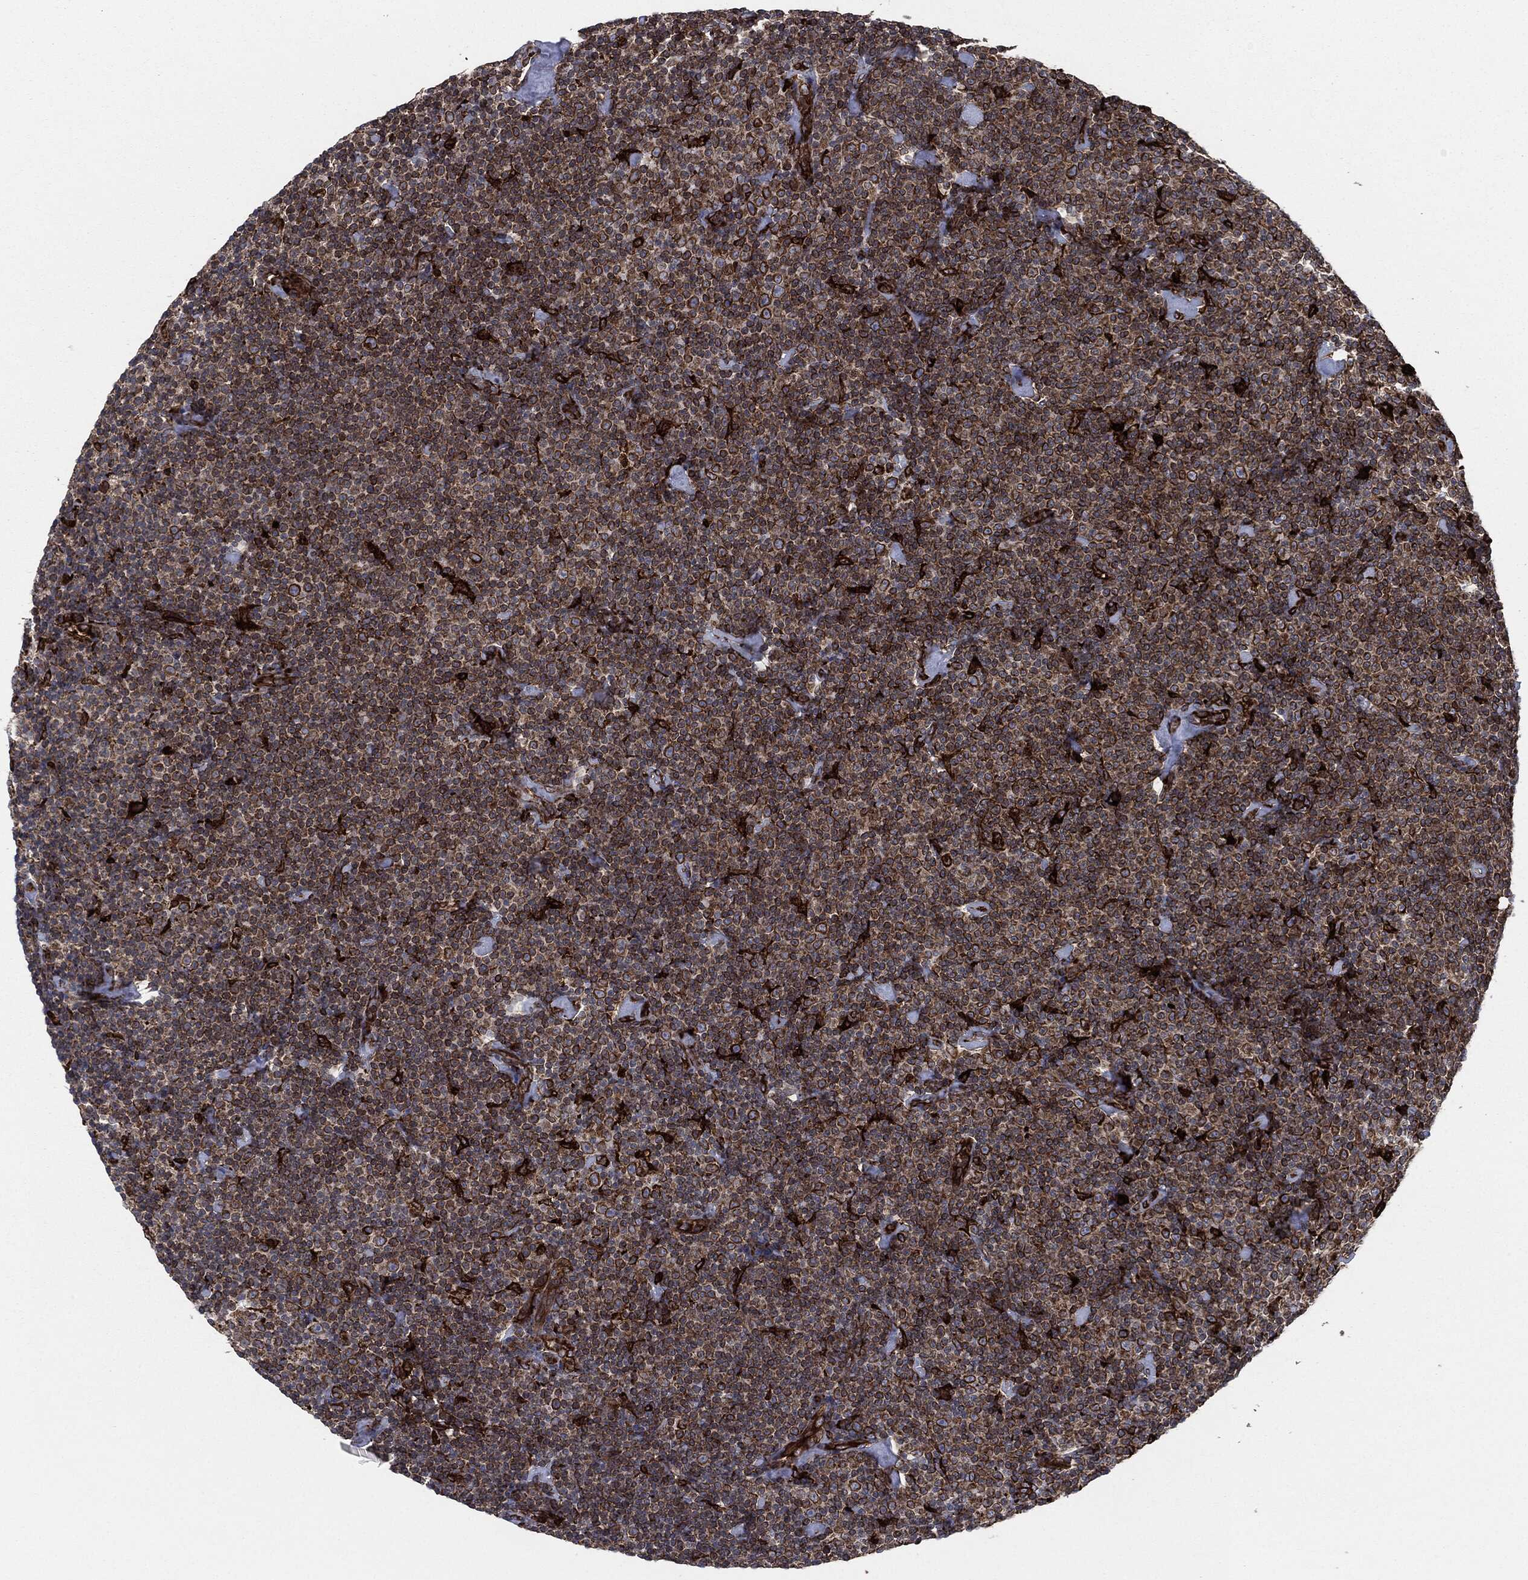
{"staining": {"intensity": "strong", "quantity": ">75%", "location": "cytoplasmic/membranous"}, "tissue": "lymphoma", "cell_type": "Tumor cells", "image_type": "cancer", "snomed": [{"axis": "morphology", "description": "Malignant lymphoma, non-Hodgkin's type, Low grade"}, {"axis": "topography", "description": "Lymph node"}], "caption": "Malignant lymphoma, non-Hodgkin's type (low-grade) tissue shows strong cytoplasmic/membranous staining in approximately >75% of tumor cells, visualized by immunohistochemistry.", "gene": "CALR", "patient": {"sex": "male", "age": 81}}